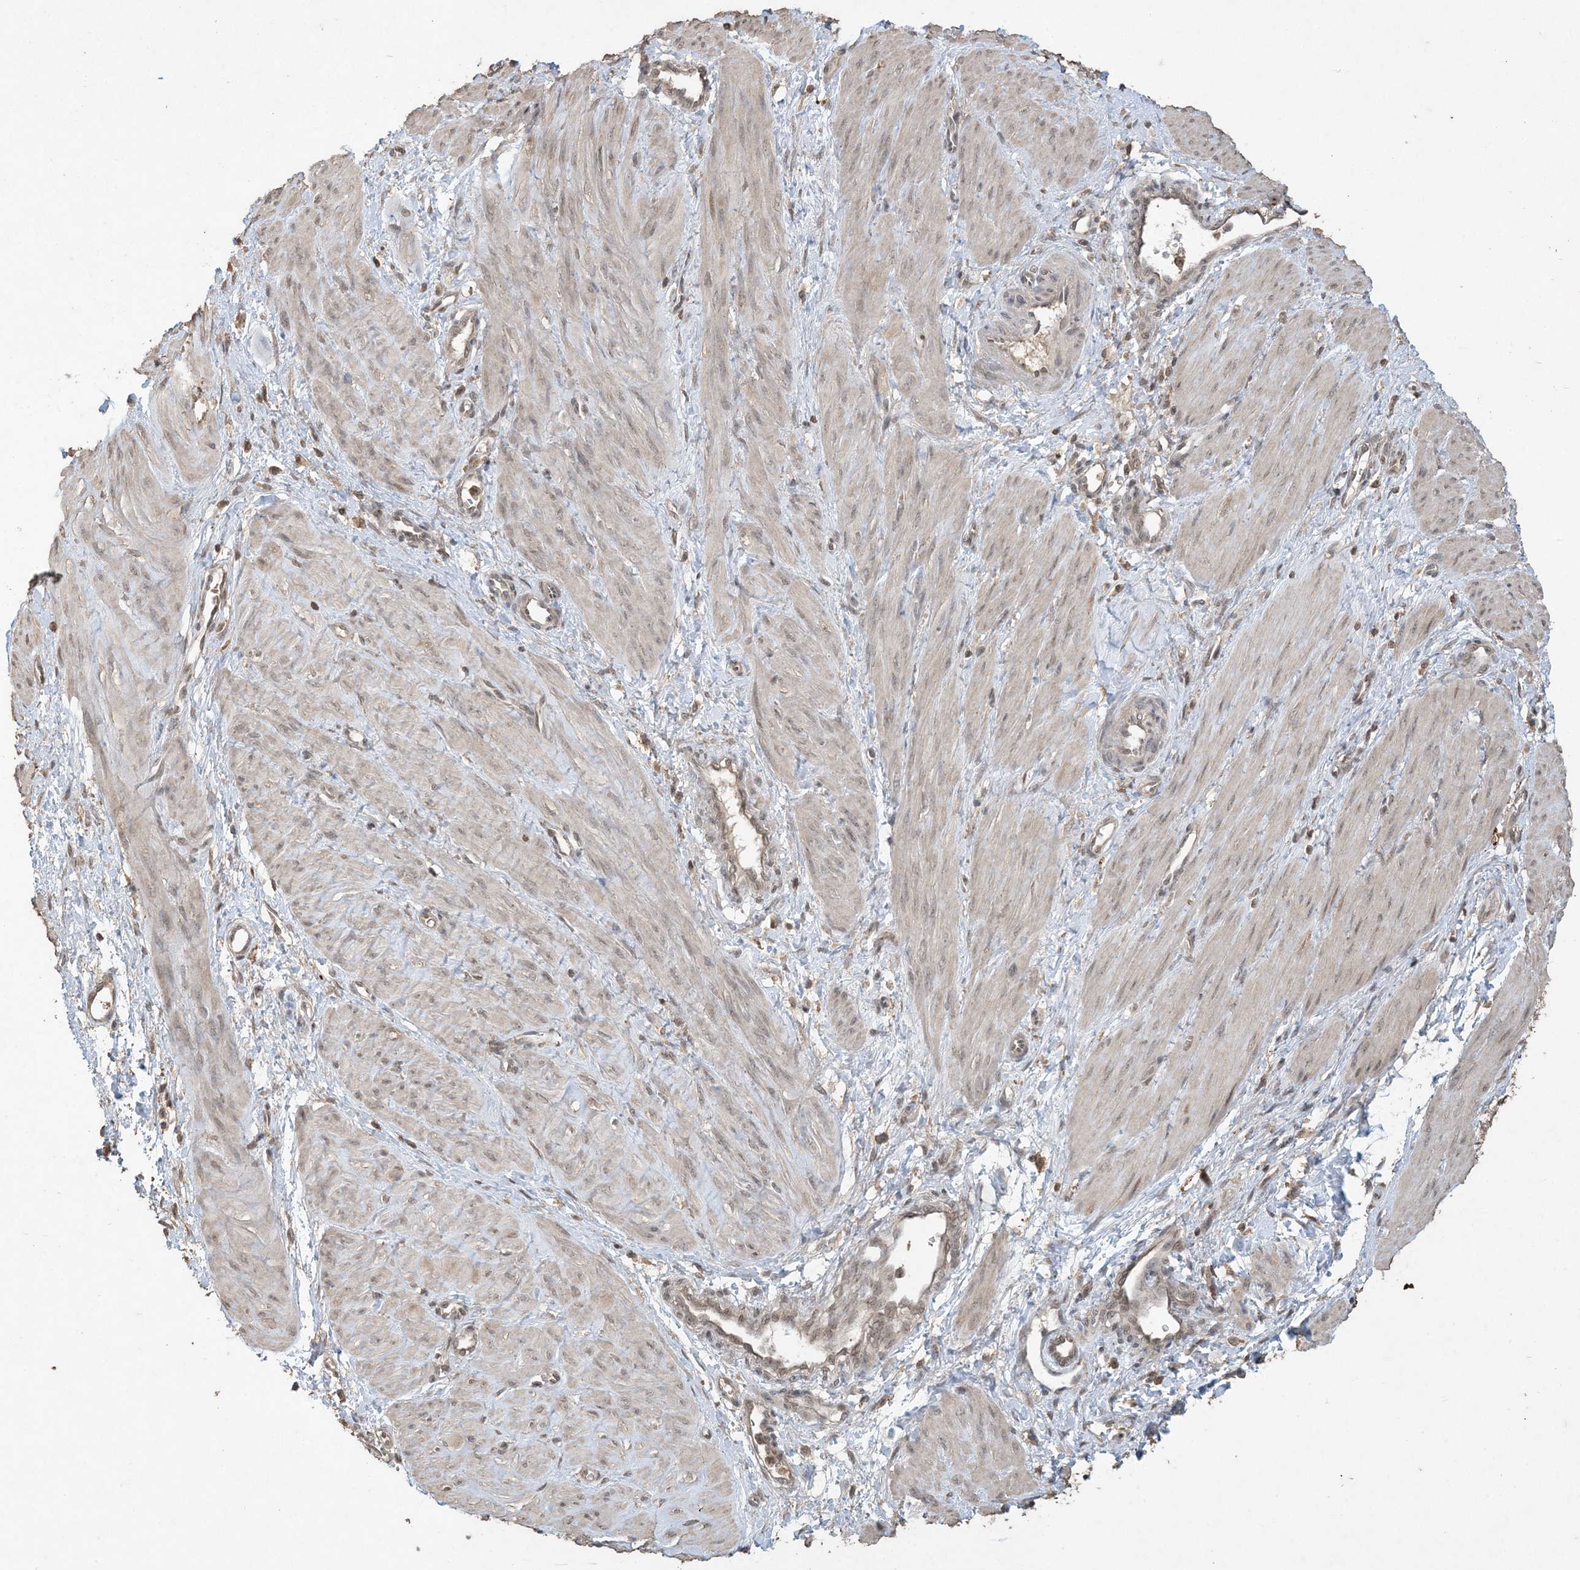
{"staining": {"intensity": "weak", "quantity": "<25%", "location": "nuclear"}, "tissue": "smooth muscle", "cell_type": "Smooth muscle cells", "image_type": "normal", "snomed": [{"axis": "morphology", "description": "Normal tissue, NOS"}, {"axis": "topography", "description": "Endometrium"}], "caption": "Immunohistochemistry of unremarkable human smooth muscle demonstrates no positivity in smooth muscle cells. The staining was performed using DAB (3,3'-diaminobenzidine) to visualize the protein expression in brown, while the nuclei were stained in blue with hematoxylin (Magnification: 20x).", "gene": "EFCAB8", "patient": {"sex": "female", "age": 33}}